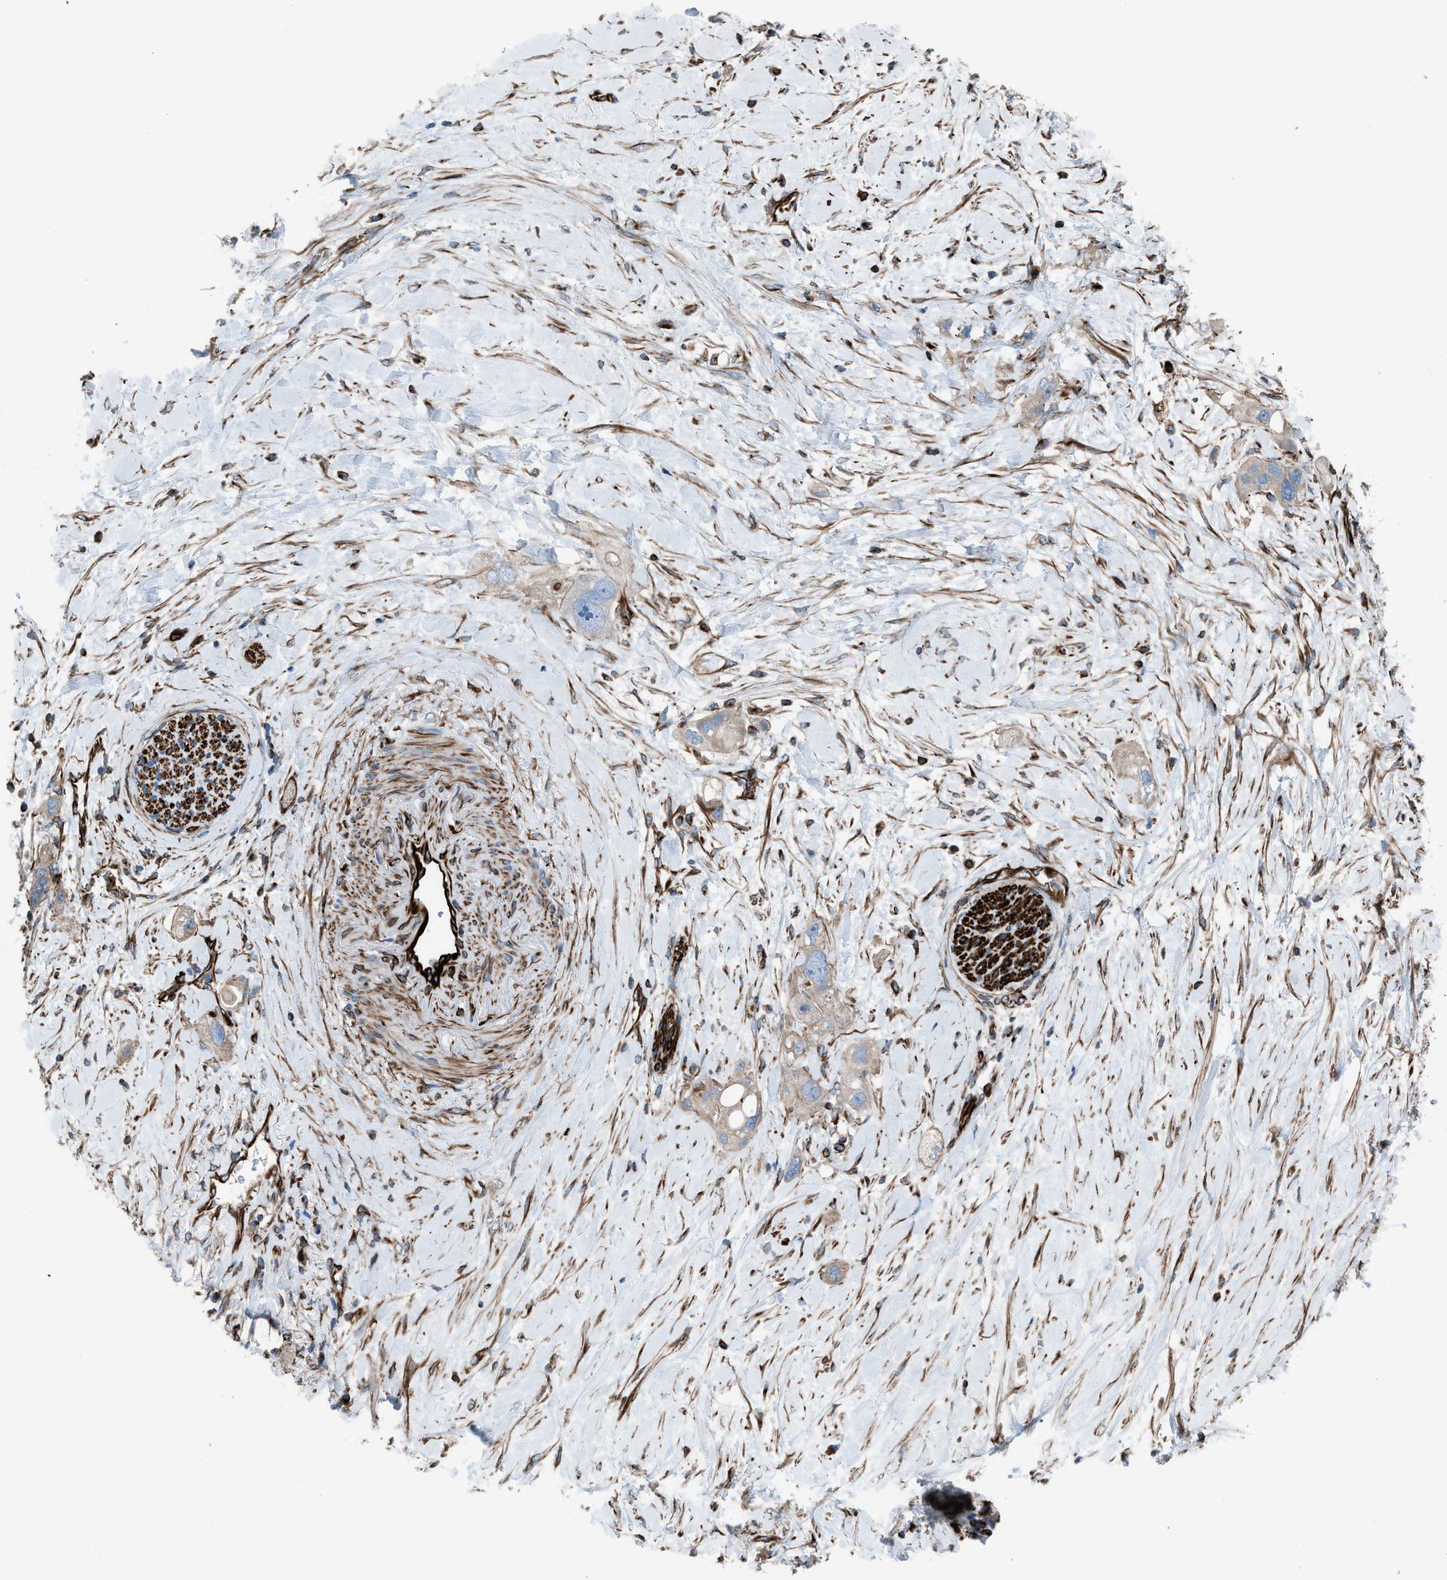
{"staining": {"intensity": "weak", "quantity": ">75%", "location": "cytoplasmic/membranous"}, "tissue": "pancreatic cancer", "cell_type": "Tumor cells", "image_type": "cancer", "snomed": [{"axis": "morphology", "description": "Adenocarcinoma, NOS"}, {"axis": "topography", "description": "Pancreas"}], "caption": "High-magnification brightfield microscopy of adenocarcinoma (pancreatic) stained with DAB (brown) and counterstained with hematoxylin (blue). tumor cells exhibit weak cytoplasmic/membranous positivity is seen in approximately>75% of cells. The protein is stained brown, and the nuclei are stained in blue (DAB (3,3'-diaminobenzidine) IHC with brightfield microscopy, high magnification).", "gene": "CABP7", "patient": {"sex": "female", "age": 56}}